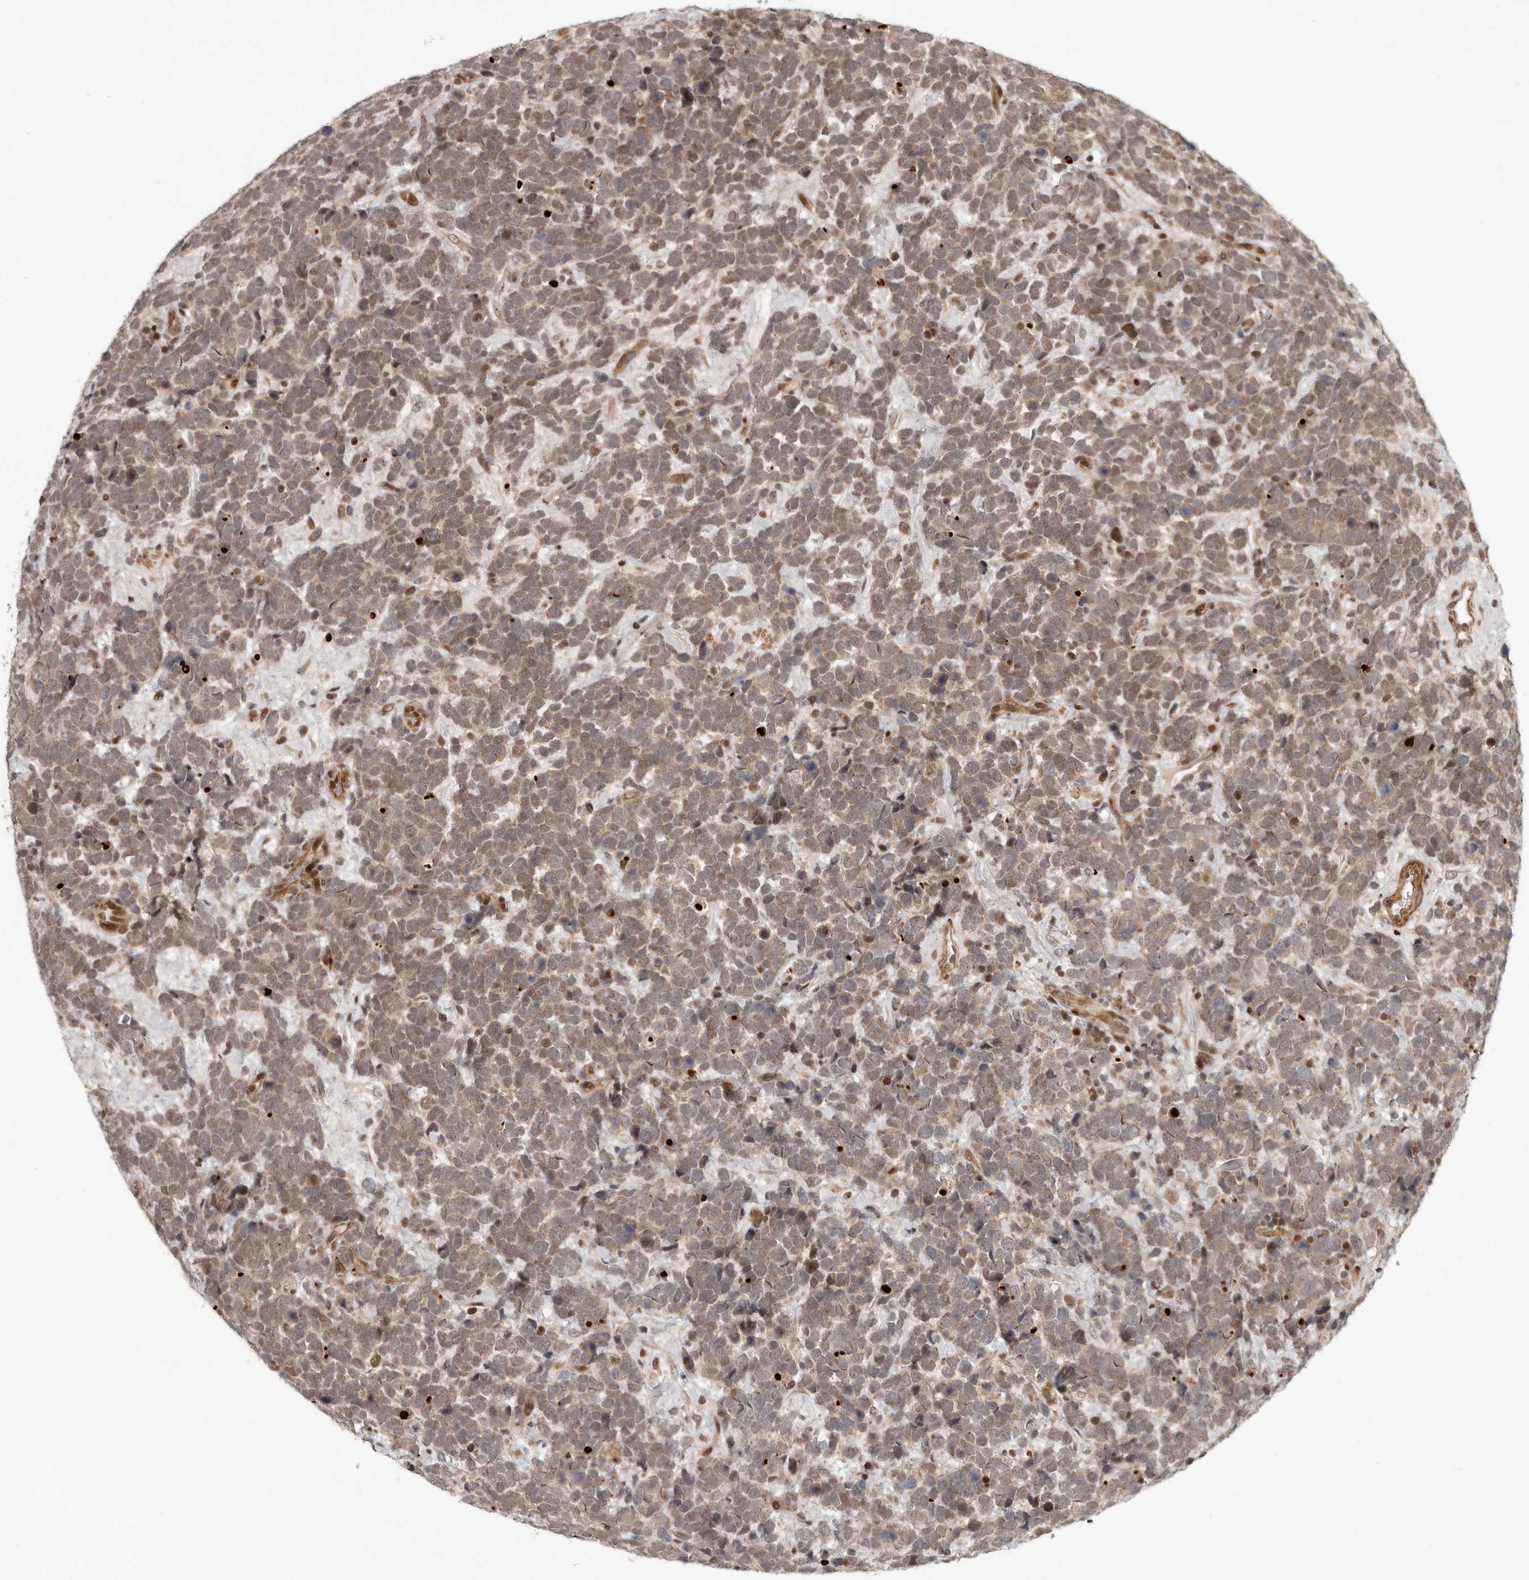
{"staining": {"intensity": "weak", "quantity": ">75%", "location": "cytoplasmic/membranous,nuclear"}, "tissue": "urothelial cancer", "cell_type": "Tumor cells", "image_type": "cancer", "snomed": [{"axis": "morphology", "description": "Urothelial carcinoma, High grade"}, {"axis": "topography", "description": "Urinary bladder"}], "caption": "IHC (DAB (3,3'-diaminobenzidine)) staining of urothelial cancer displays weak cytoplasmic/membranous and nuclear protein positivity in approximately >75% of tumor cells. The staining was performed using DAB (3,3'-diaminobenzidine), with brown indicating positive protein expression. Nuclei are stained blue with hematoxylin.", "gene": "RABIF", "patient": {"sex": "female", "age": 82}}